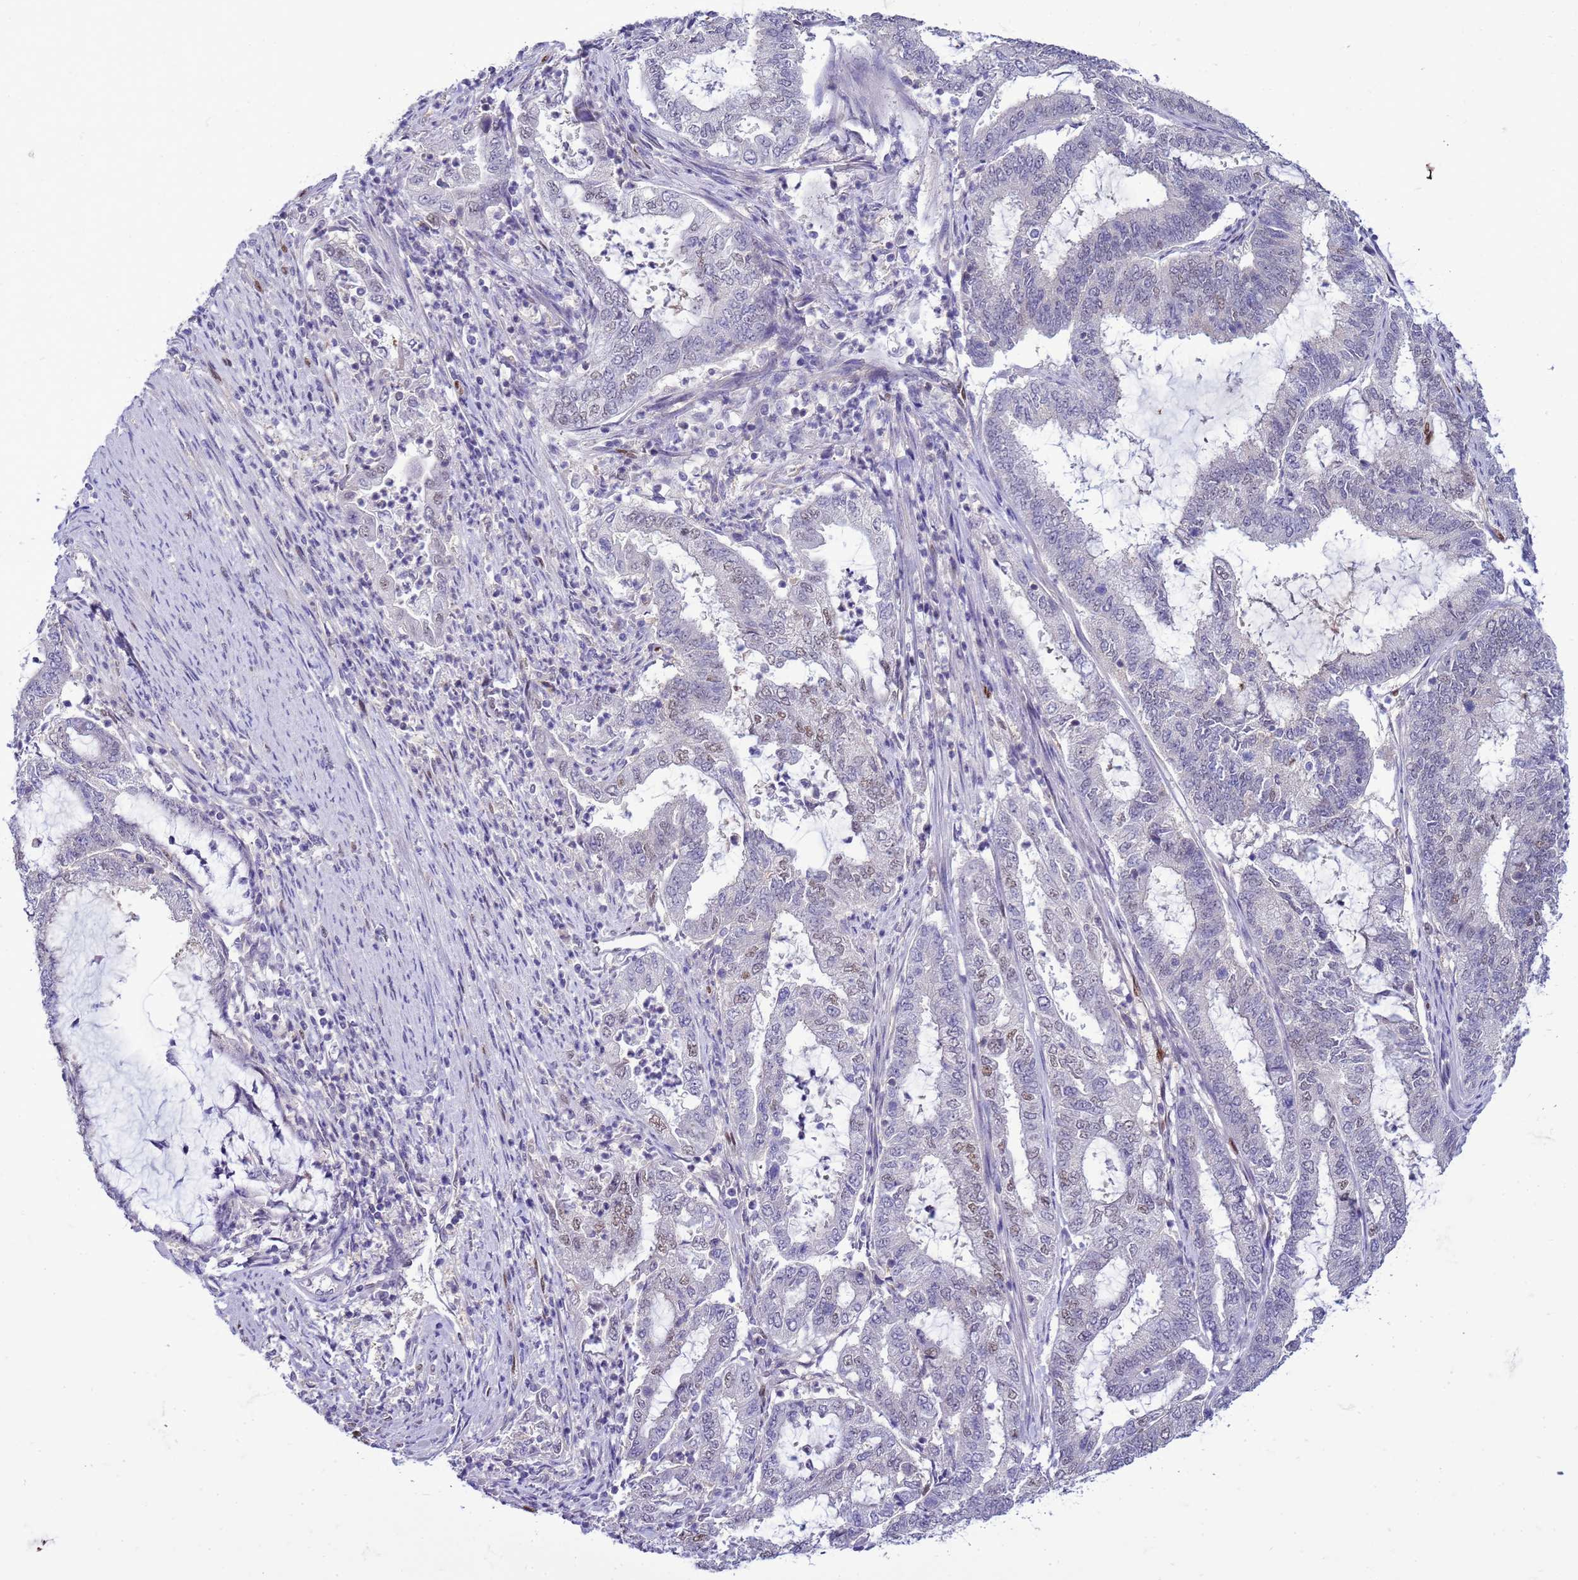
{"staining": {"intensity": "weak", "quantity": "<25%", "location": "nuclear"}, "tissue": "endometrial cancer", "cell_type": "Tumor cells", "image_type": "cancer", "snomed": [{"axis": "morphology", "description": "Adenocarcinoma, NOS"}, {"axis": "topography", "description": "Endometrium"}], "caption": "The IHC micrograph has no significant expression in tumor cells of endometrial cancer tissue.", "gene": "DDI2", "patient": {"sex": "female", "age": 51}}